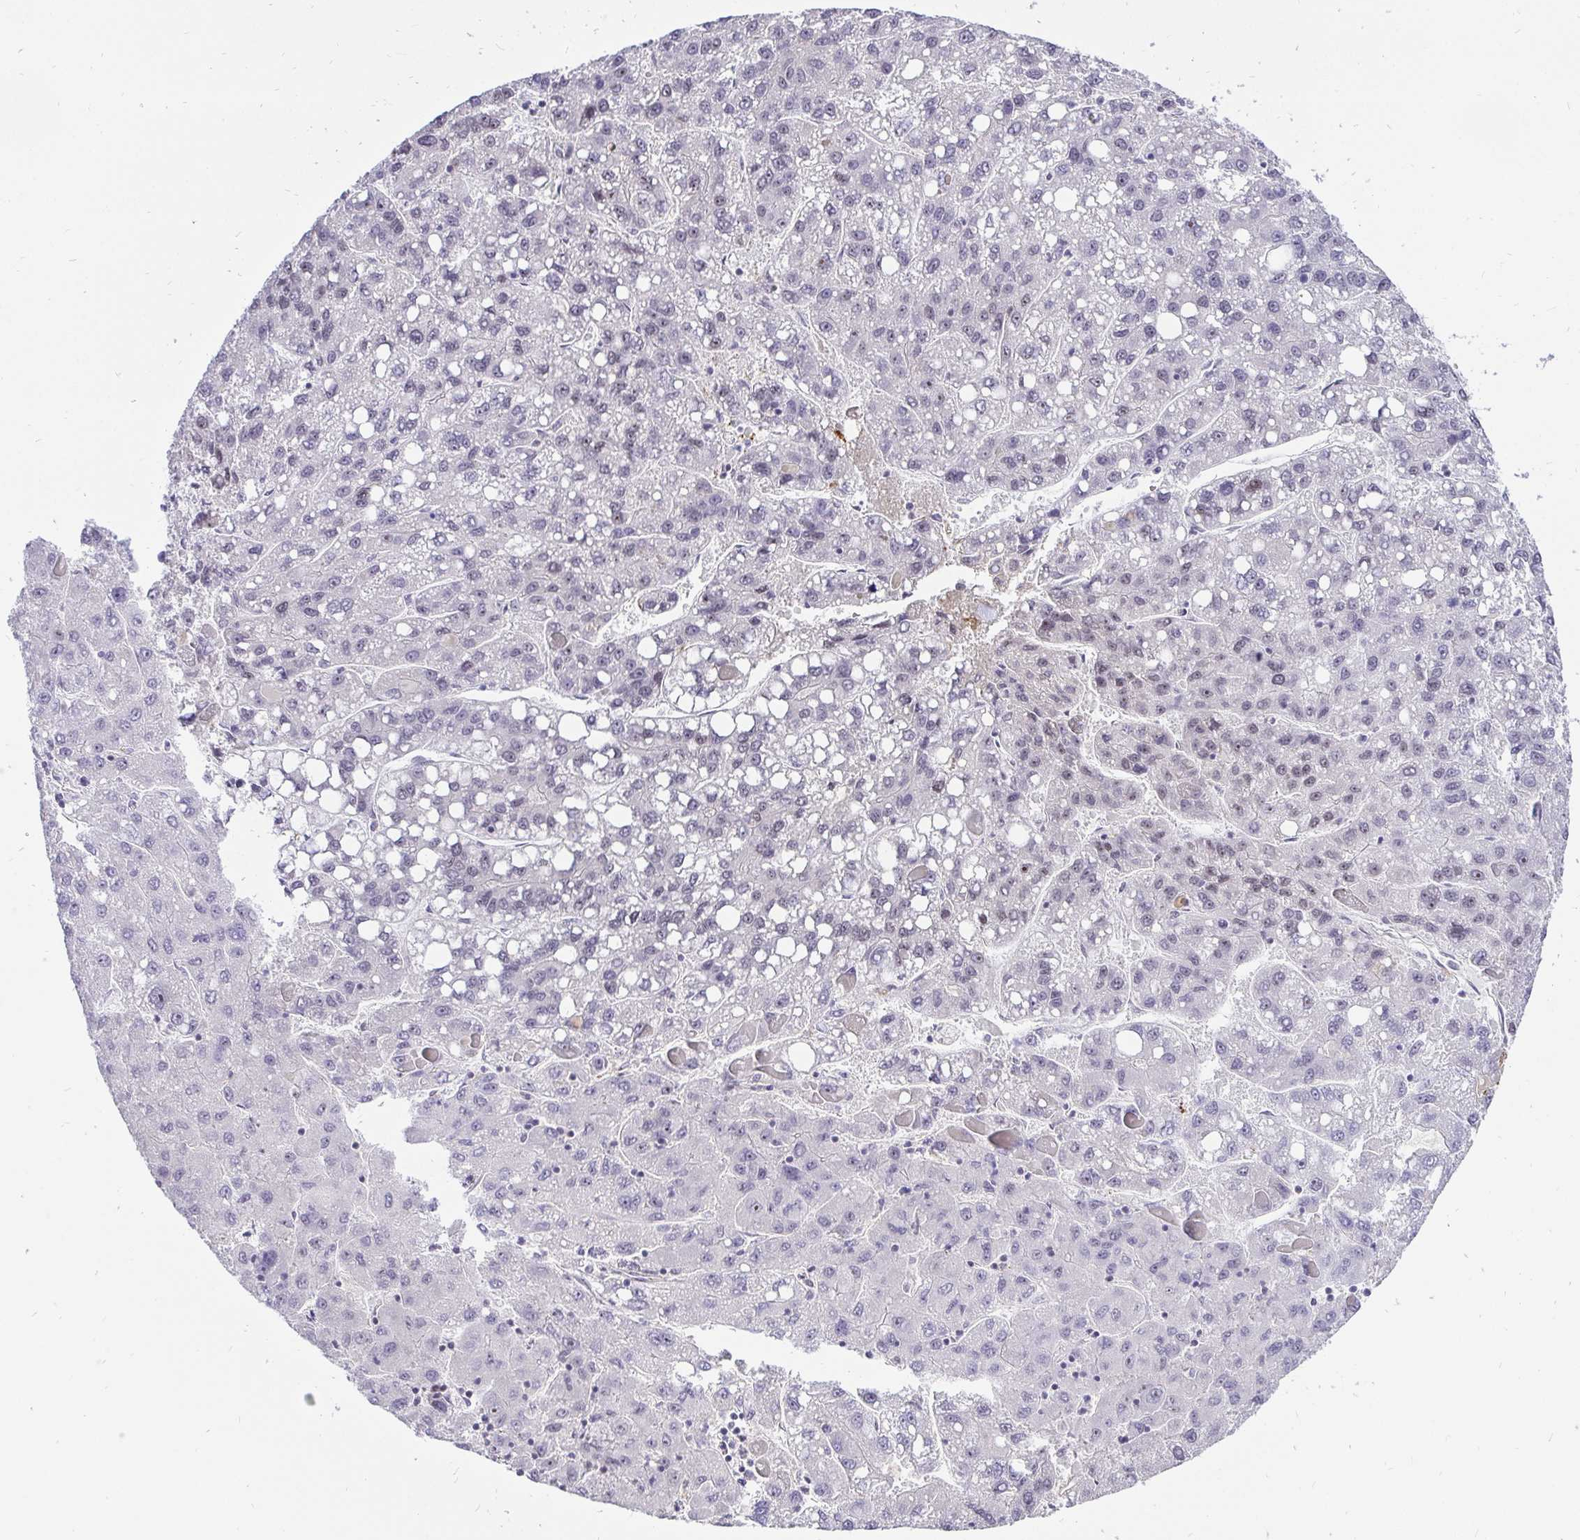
{"staining": {"intensity": "negative", "quantity": "none", "location": "none"}, "tissue": "liver cancer", "cell_type": "Tumor cells", "image_type": "cancer", "snomed": [{"axis": "morphology", "description": "Carcinoma, Hepatocellular, NOS"}, {"axis": "topography", "description": "Liver"}], "caption": "Photomicrograph shows no protein staining in tumor cells of liver cancer (hepatocellular carcinoma) tissue.", "gene": "ZNF860", "patient": {"sex": "female", "age": 82}}